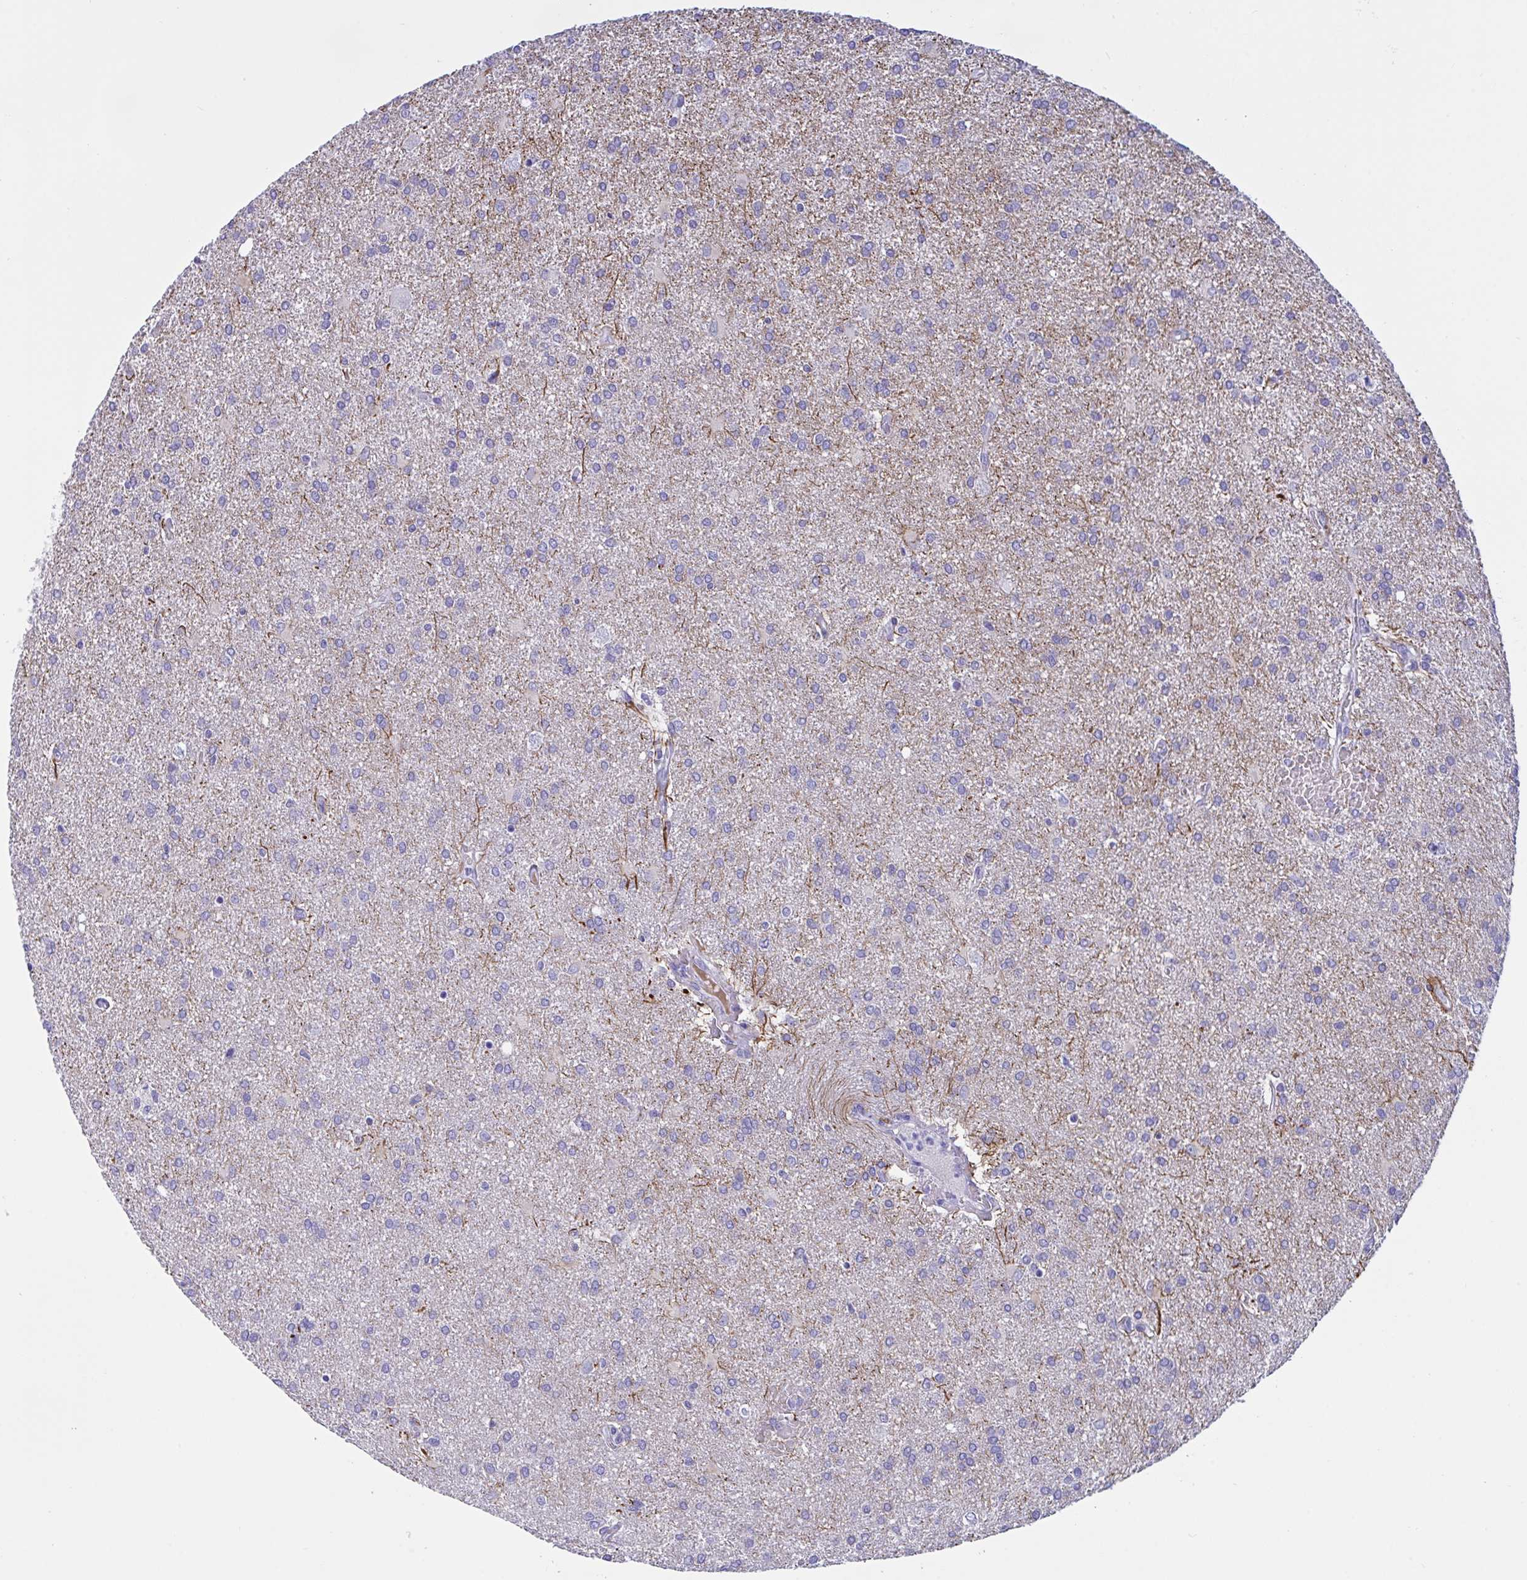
{"staining": {"intensity": "negative", "quantity": "none", "location": "none"}, "tissue": "glioma", "cell_type": "Tumor cells", "image_type": "cancer", "snomed": [{"axis": "morphology", "description": "Glioma, malignant, High grade"}, {"axis": "topography", "description": "Brain"}], "caption": "High power microscopy micrograph of an immunohistochemistry micrograph of malignant high-grade glioma, revealing no significant expression in tumor cells.", "gene": "OXLD1", "patient": {"sex": "male", "age": 68}}